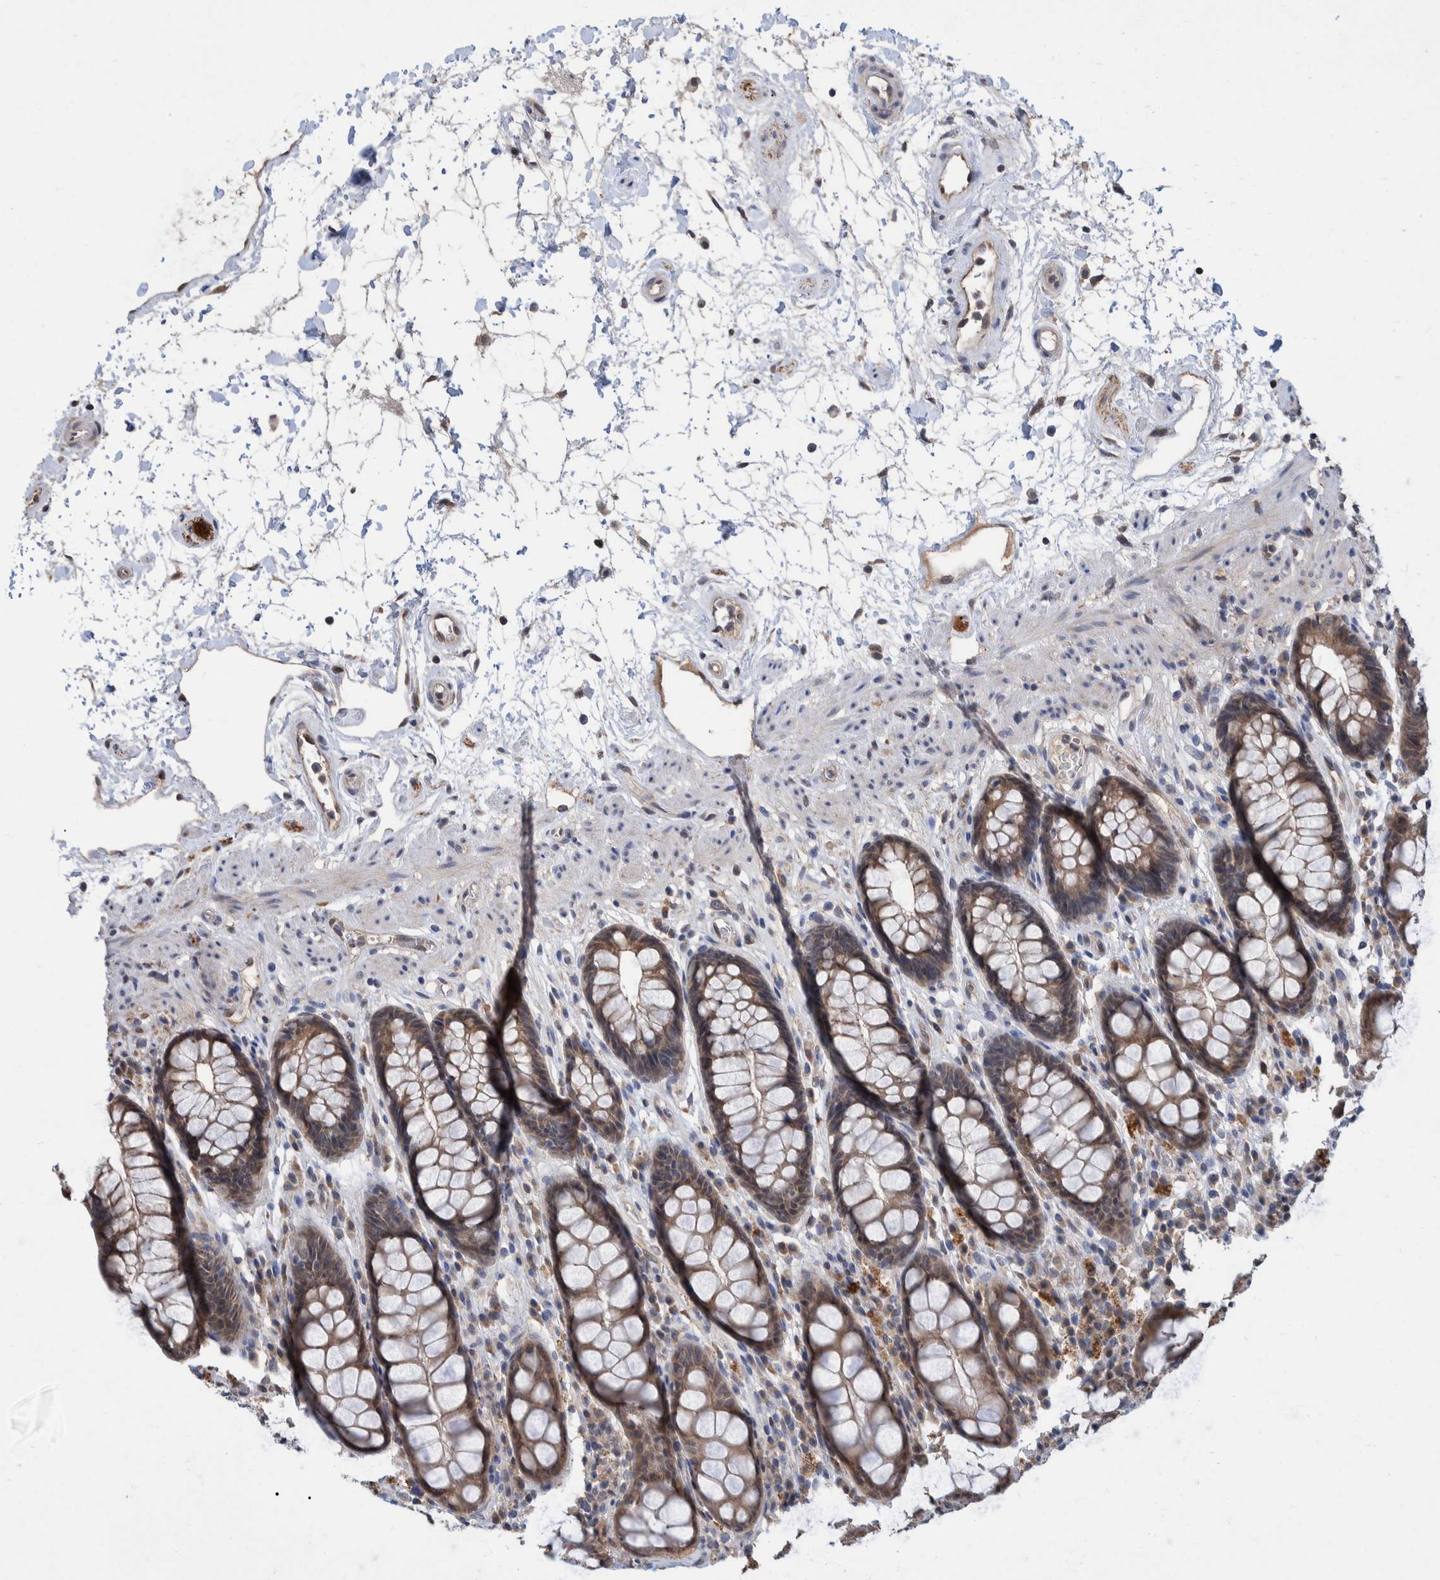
{"staining": {"intensity": "moderate", "quantity": ">75%", "location": "cytoplasmic/membranous"}, "tissue": "rectum", "cell_type": "Glandular cells", "image_type": "normal", "snomed": [{"axis": "morphology", "description": "Normal tissue, NOS"}, {"axis": "topography", "description": "Rectum"}], "caption": "A high-resolution histopathology image shows immunohistochemistry staining of normal rectum, which shows moderate cytoplasmic/membranous positivity in approximately >75% of glandular cells.", "gene": "PLPBP", "patient": {"sex": "male", "age": 64}}